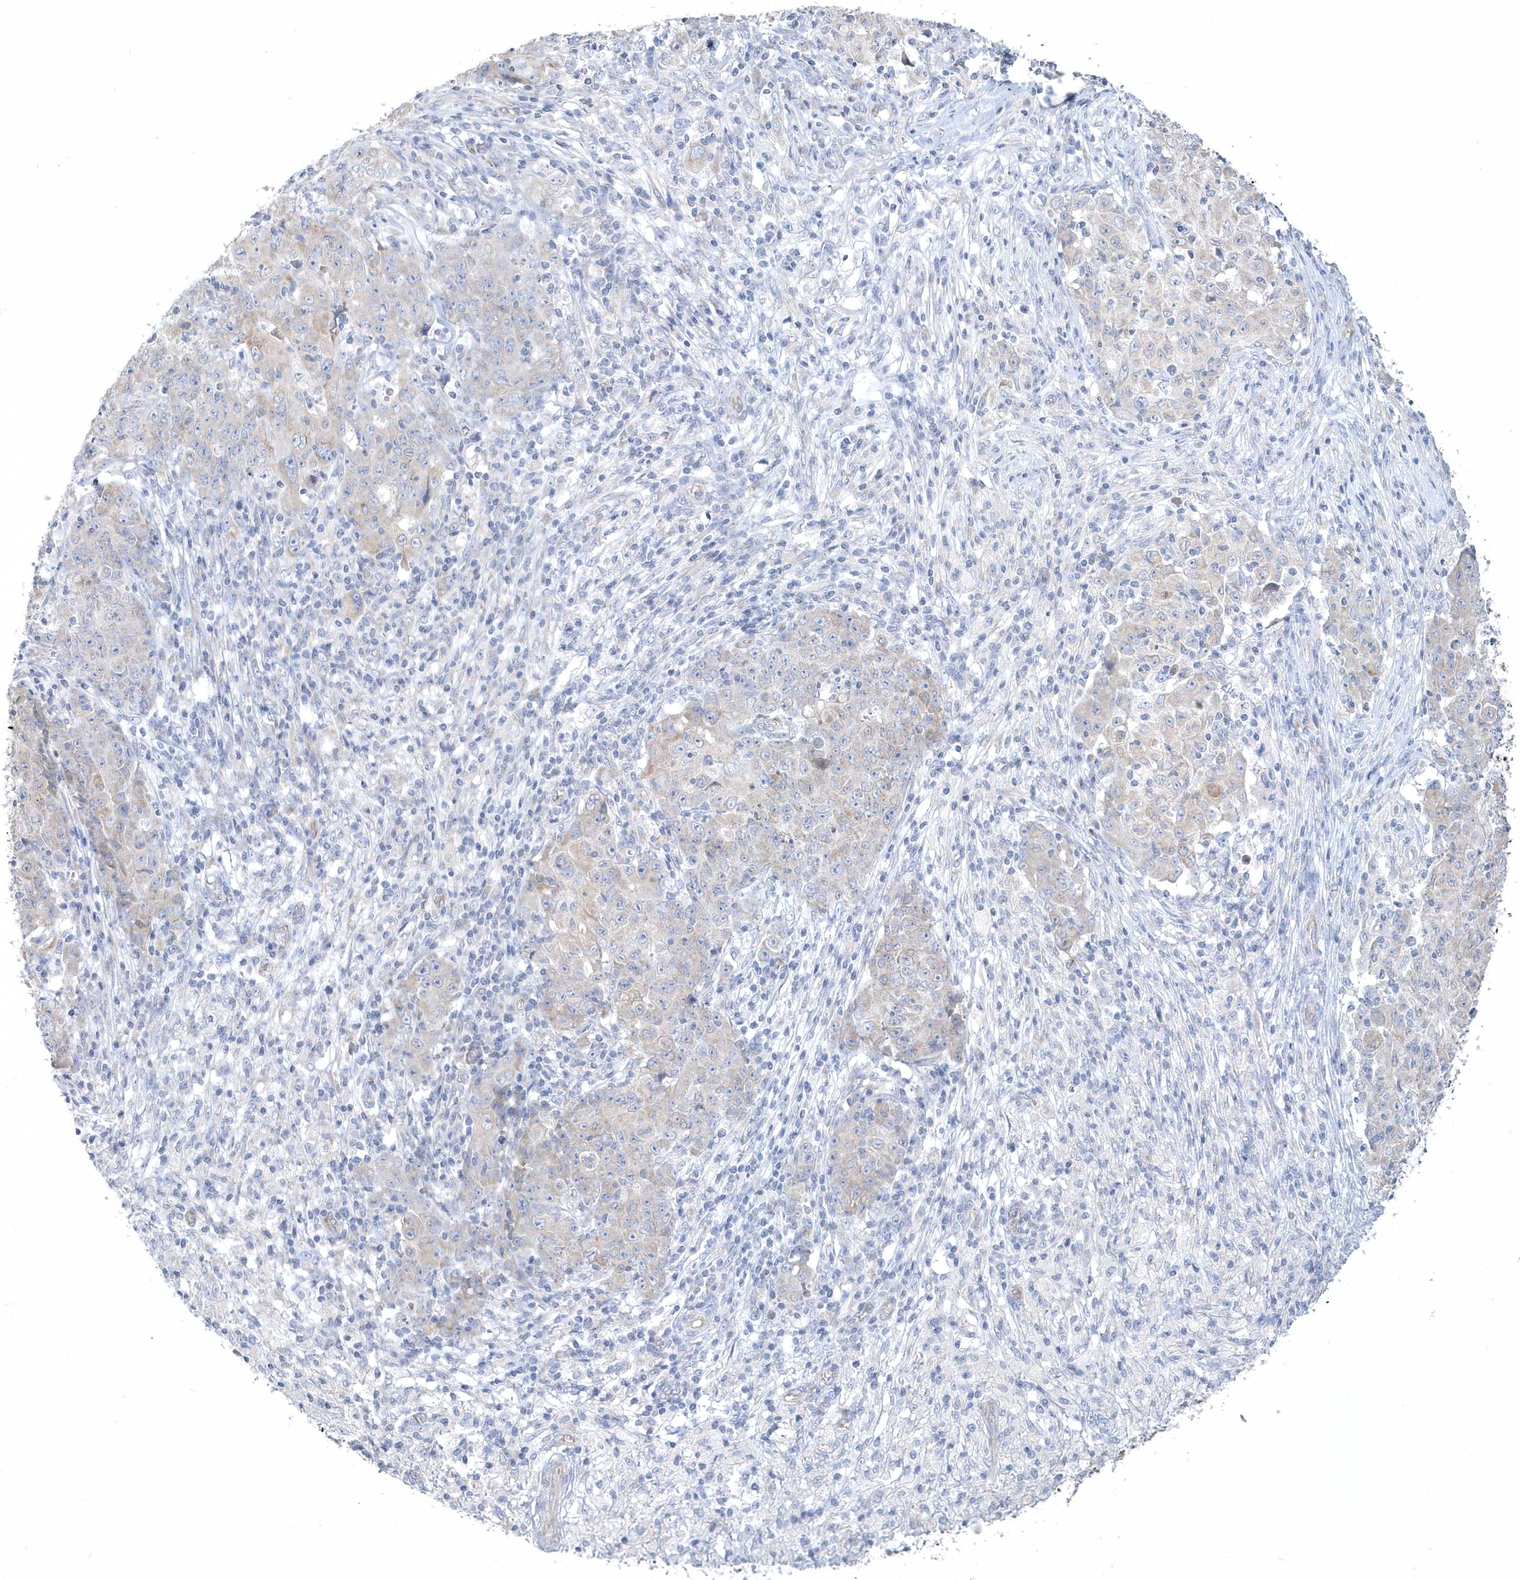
{"staining": {"intensity": "negative", "quantity": "none", "location": "none"}, "tissue": "ovarian cancer", "cell_type": "Tumor cells", "image_type": "cancer", "snomed": [{"axis": "morphology", "description": "Carcinoma, endometroid"}, {"axis": "topography", "description": "Ovary"}], "caption": "This image is of ovarian cancer stained with immunohistochemistry to label a protein in brown with the nuclei are counter-stained blue. There is no staining in tumor cells. Nuclei are stained in blue.", "gene": "DGAT1", "patient": {"sex": "female", "age": 42}}